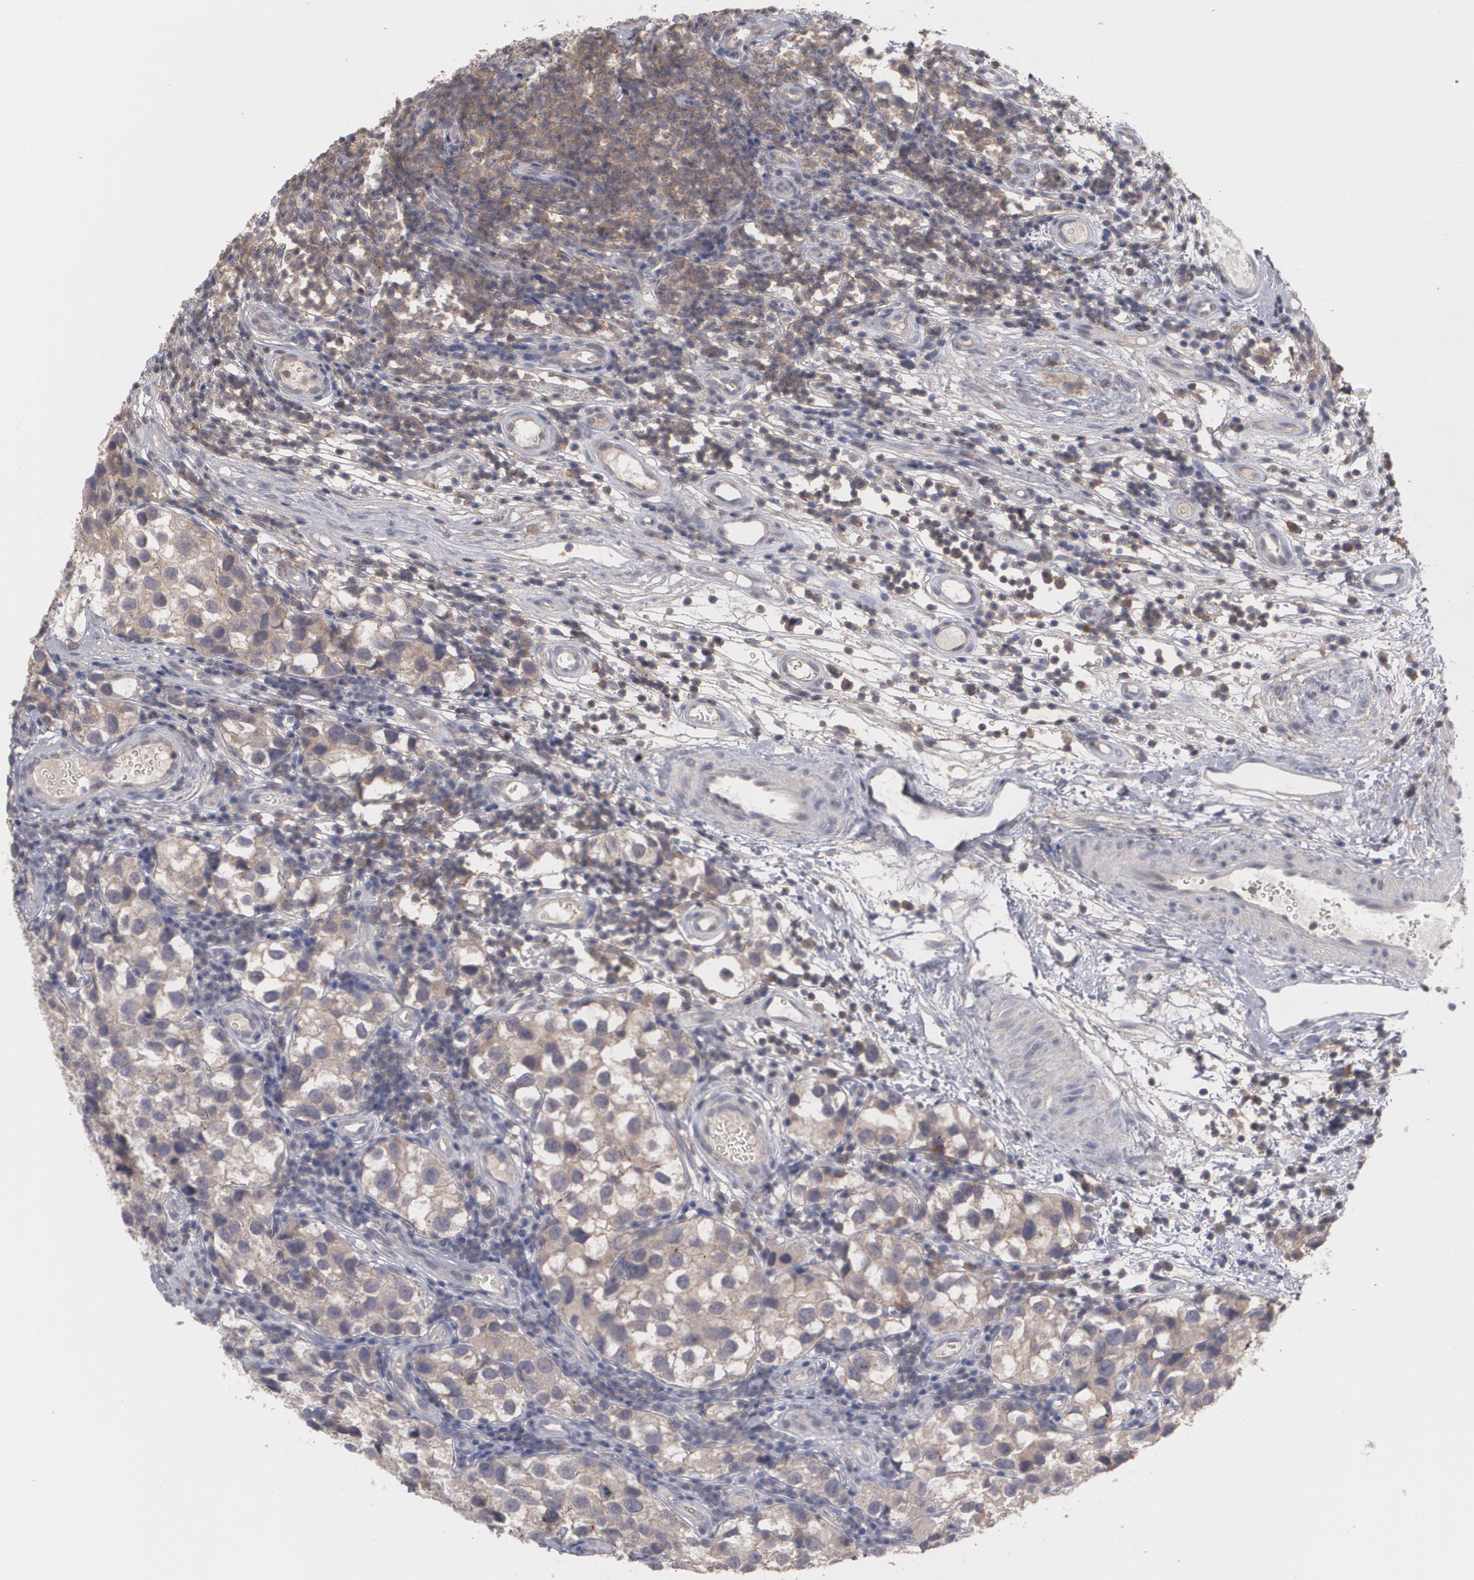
{"staining": {"intensity": "moderate", "quantity": ">75%", "location": "cytoplasmic/membranous"}, "tissue": "testis cancer", "cell_type": "Tumor cells", "image_type": "cancer", "snomed": [{"axis": "morphology", "description": "Seminoma, NOS"}, {"axis": "topography", "description": "Testis"}], "caption": "Tumor cells display medium levels of moderate cytoplasmic/membranous staining in about >75% of cells in testis seminoma.", "gene": "ARF6", "patient": {"sex": "male", "age": 39}}